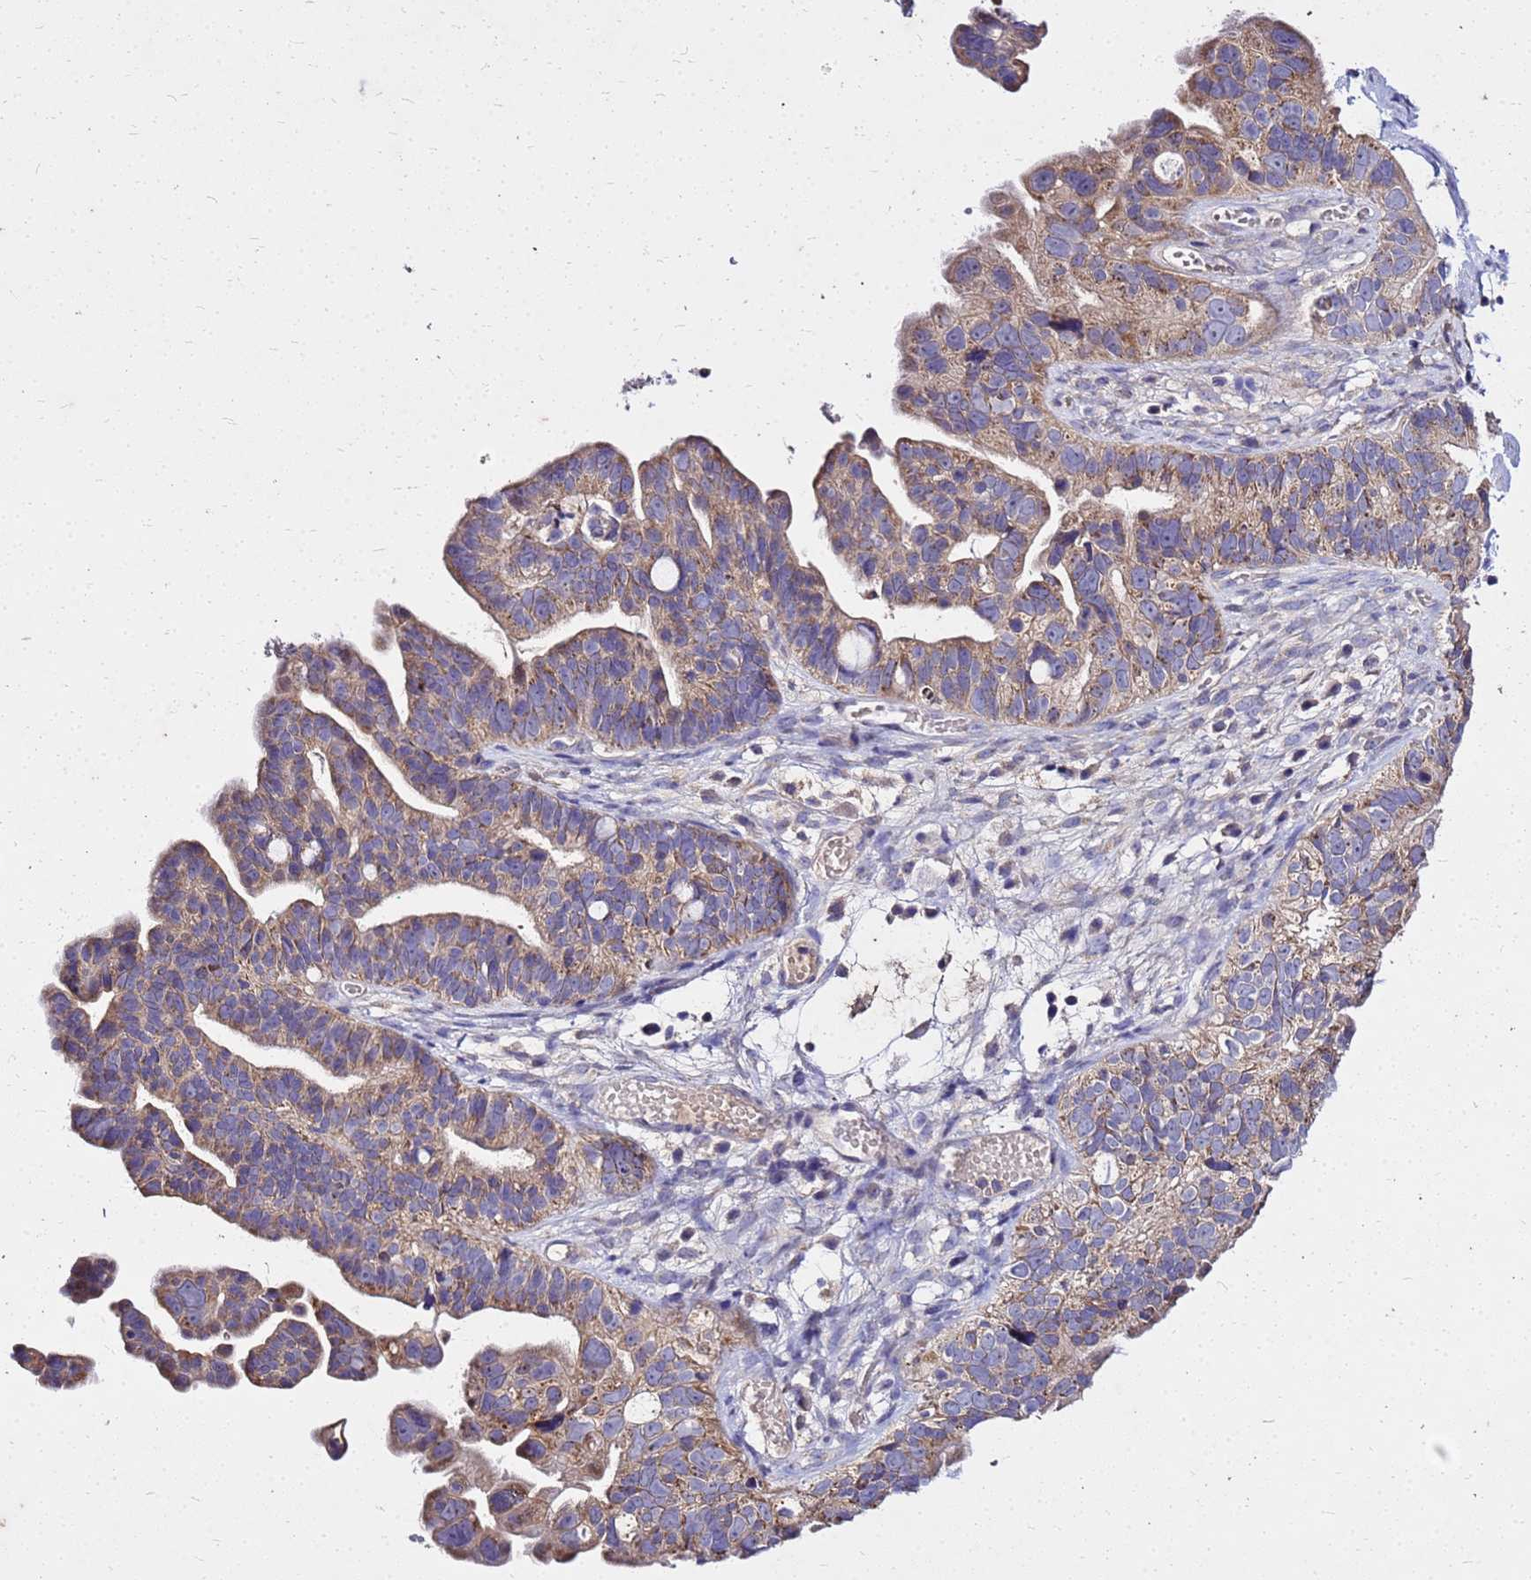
{"staining": {"intensity": "moderate", "quantity": "25%-75%", "location": "cytoplasmic/membranous"}, "tissue": "ovarian cancer", "cell_type": "Tumor cells", "image_type": "cancer", "snomed": [{"axis": "morphology", "description": "Cystadenocarcinoma, serous, NOS"}, {"axis": "topography", "description": "Ovary"}], "caption": "Protein expression analysis of ovarian serous cystadenocarcinoma displays moderate cytoplasmic/membranous staining in approximately 25%-75% of tumor cells. (IHC, brightfield microscopy, high magnification).", "gene": "COX14", "patient": {"sex": "female", "age": 56}}